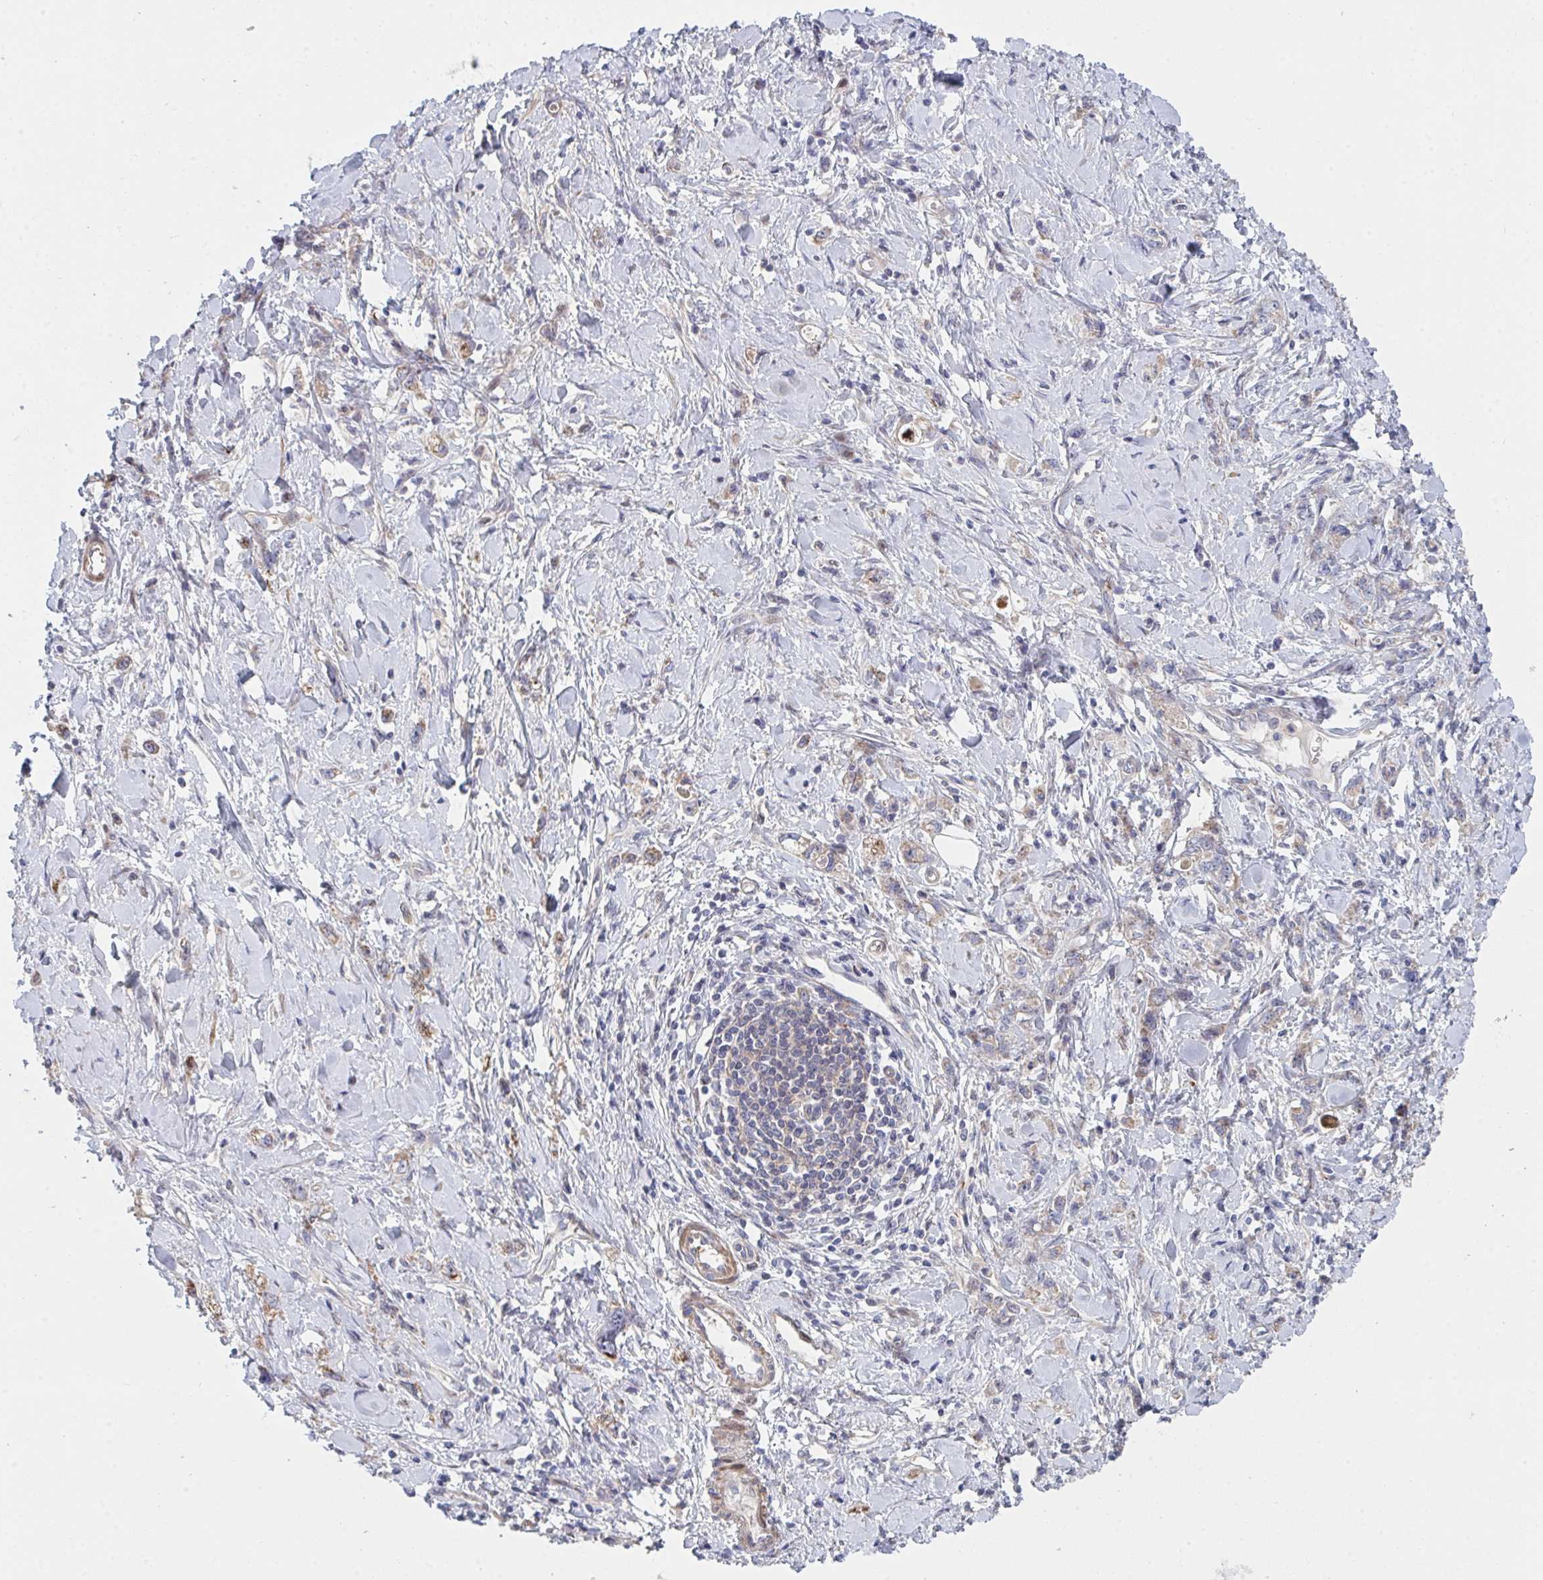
{"staining": {"intensity": "weak", "quantity": "<25%", "location": "cytoplasmic/membranous"}, "tissue": "stomach cancer", "cell_type": "Tumor cells", "image_type": "cancer", "snomed": [{"axis": "morphology", "description": "Adenocarcinoma, NOS"}, {"axis": "topography", "description": "Stomach"}], "caption": "High magnification brightfield microscopy of adenocarcinoma (stomach) stained with DAB (brown) and counterstained with hematoxylin (blue): tumor cells show no significant staining. The staining is performed using DAB (3,3'-diaminobenzidine) brown chromogen with nuclei counter-stained in using hematoxylin.", "gene": "TNFSF4", "patient": {"sex": "female", "age": 76}}